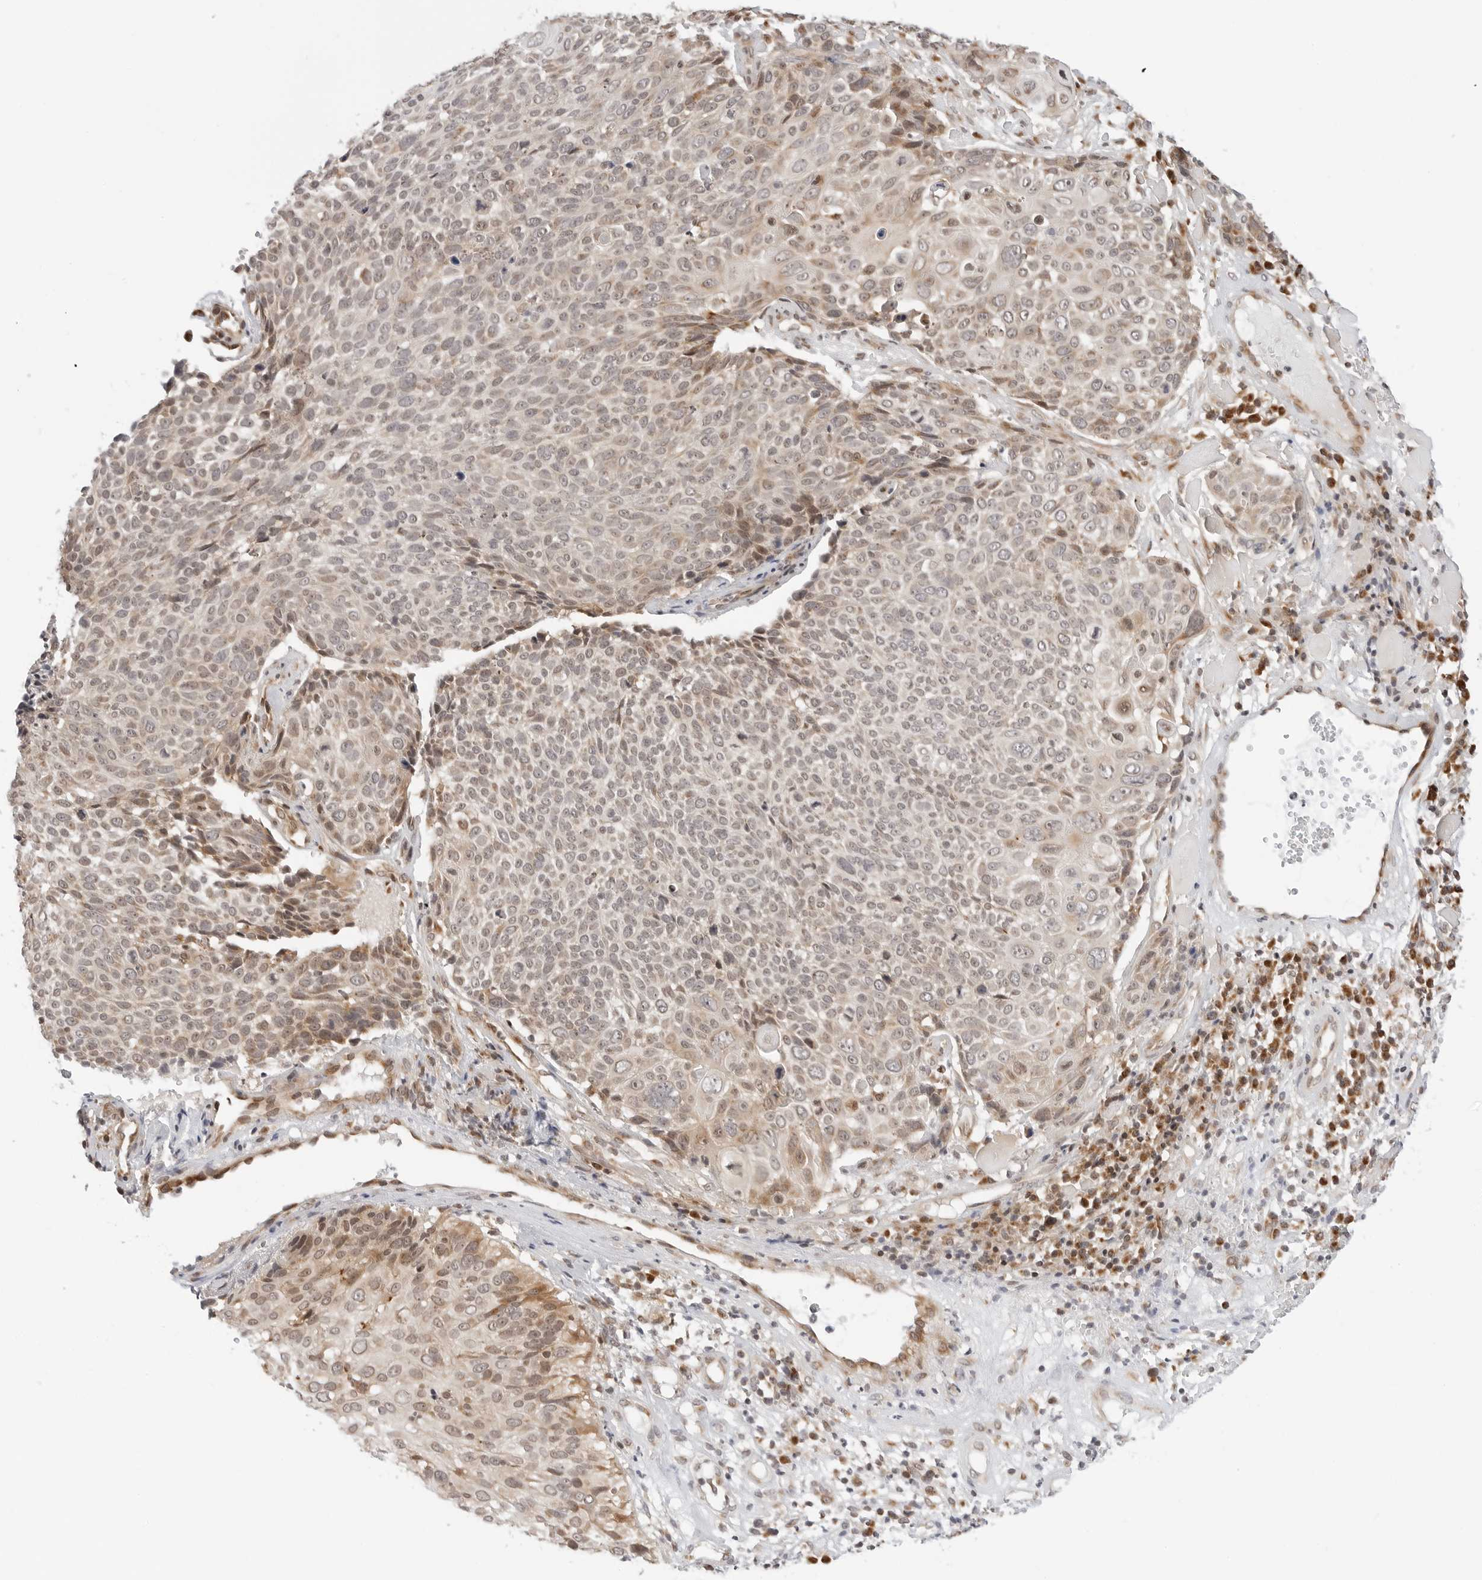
{"staining": {"intensity": "moderate", "quantity": "<25%", "location": "cytoplasmic/membranous"}, "tissue": "cervical cancer", "cell_type": "Tumor cells", "image_type": "cancer", "snomed": [{"axis": "morphology", "description": "Squamous cell carcinoma, NOS"}, {"axis": "topography", "description": "Cervix"}], "caption": "Immunohistochemical staining of cervical cancer shows moderate cytoplasmic/membranous protein expression in about <25% of tumor cells.", "gene": "POLR3GL", "patient": {"sex": "female", "age": 74}}